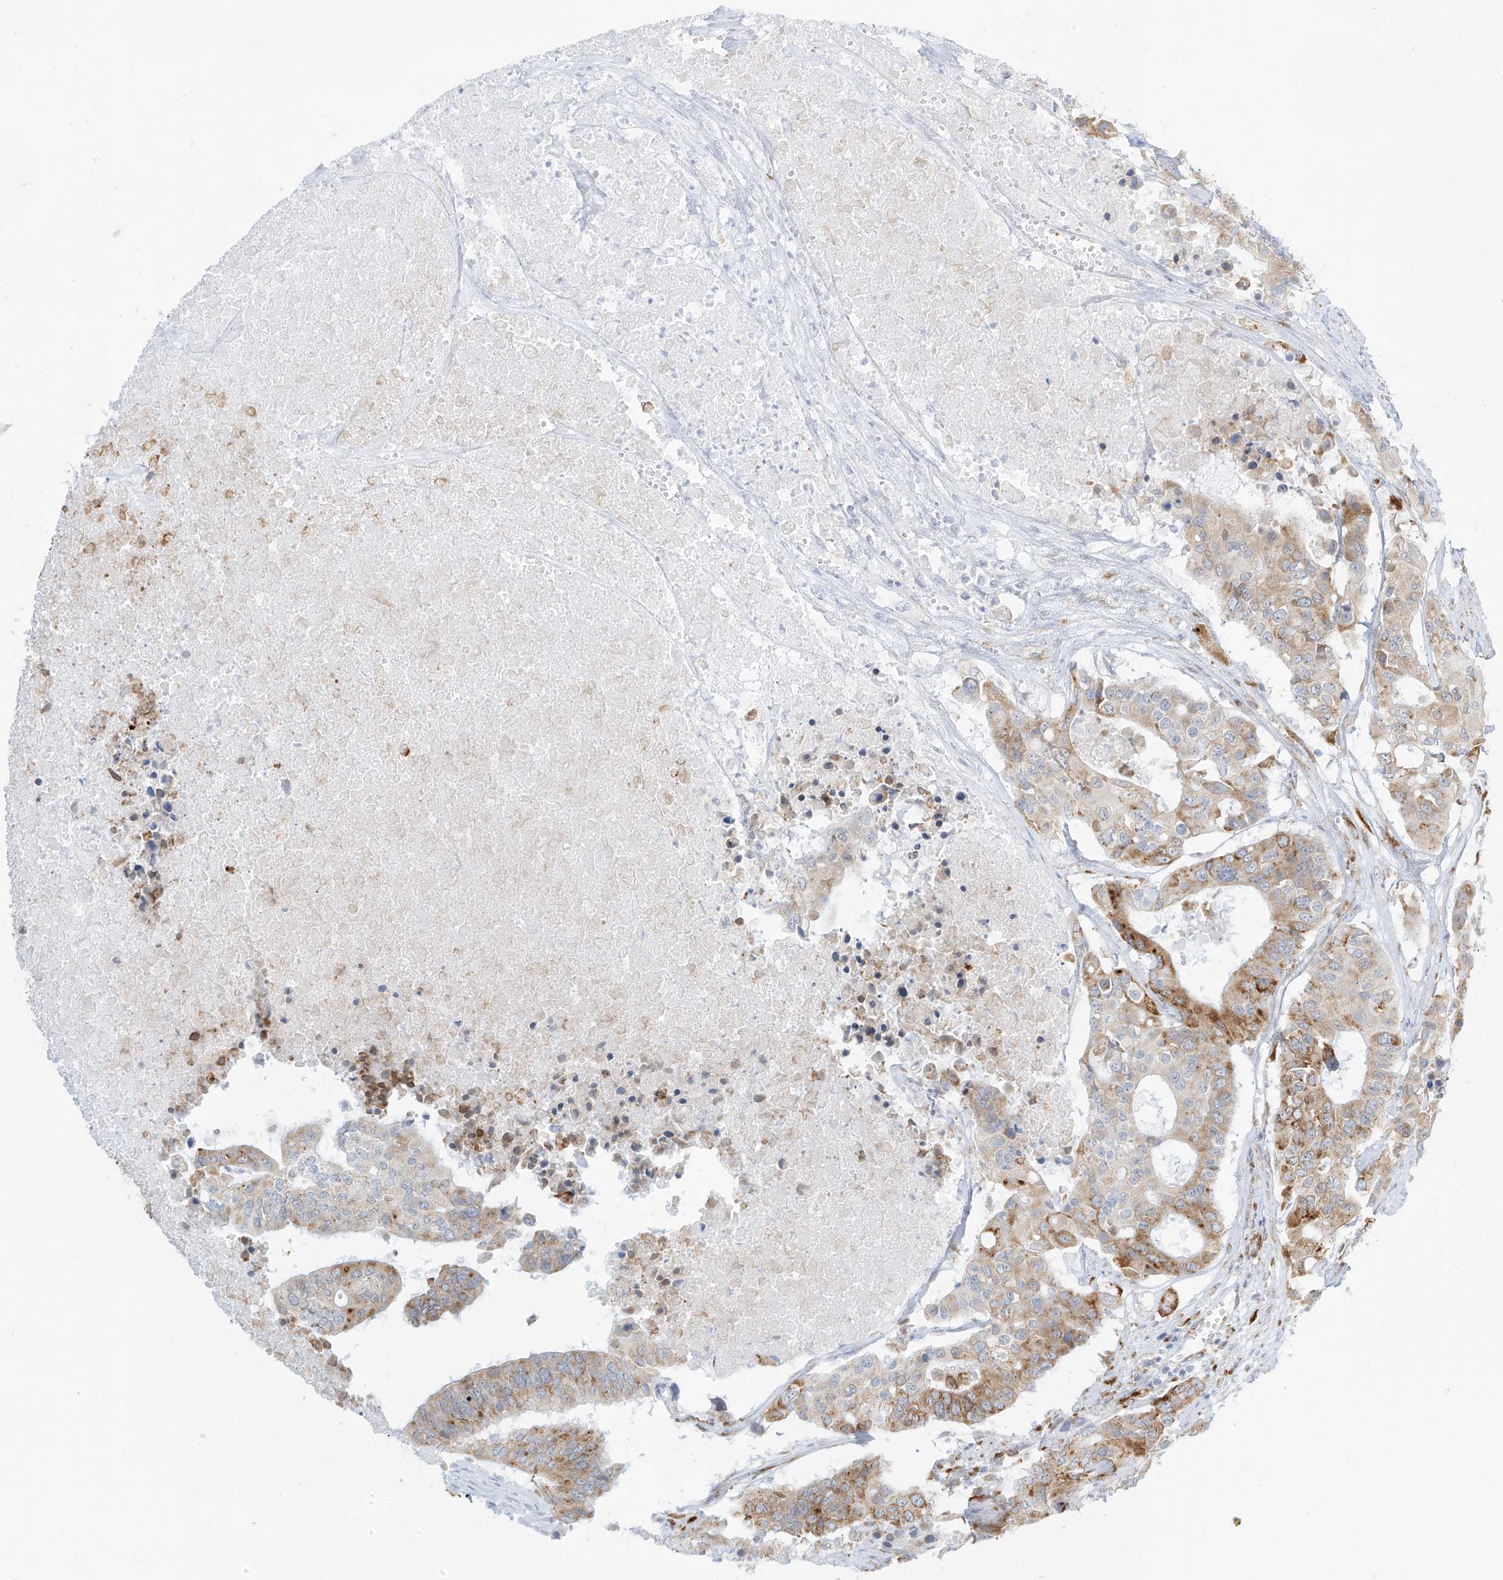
{"staining": {"intensity": "moderate", "quantity": ">75%", "location": "cytoplasmic/membranous"}, "tissue": "colorectal cancer", "cell_type": "Tumor cells", "image_type": "cancer", "snomed": [{"axis": "morphology", "description": "Adenocarcinoma, NOS"}, {"axis": "topography", "description": "Colon"}], "caption": "Immunohistochemistry (IHC) staining of colorectal cancer (adenocarcinoma), which exhibits medium levels of moderate cytoplasmic/membranous expression in about >75% of tumor cells indicating moderate cytoplasmic/membranous protein expression. The staining was performed using DAB (brown) for protein detection and nuclei were counterstained in hematoxylin (blue).", "gene": "LRRC59", "patient": {"sex": "male", "age": 77}}